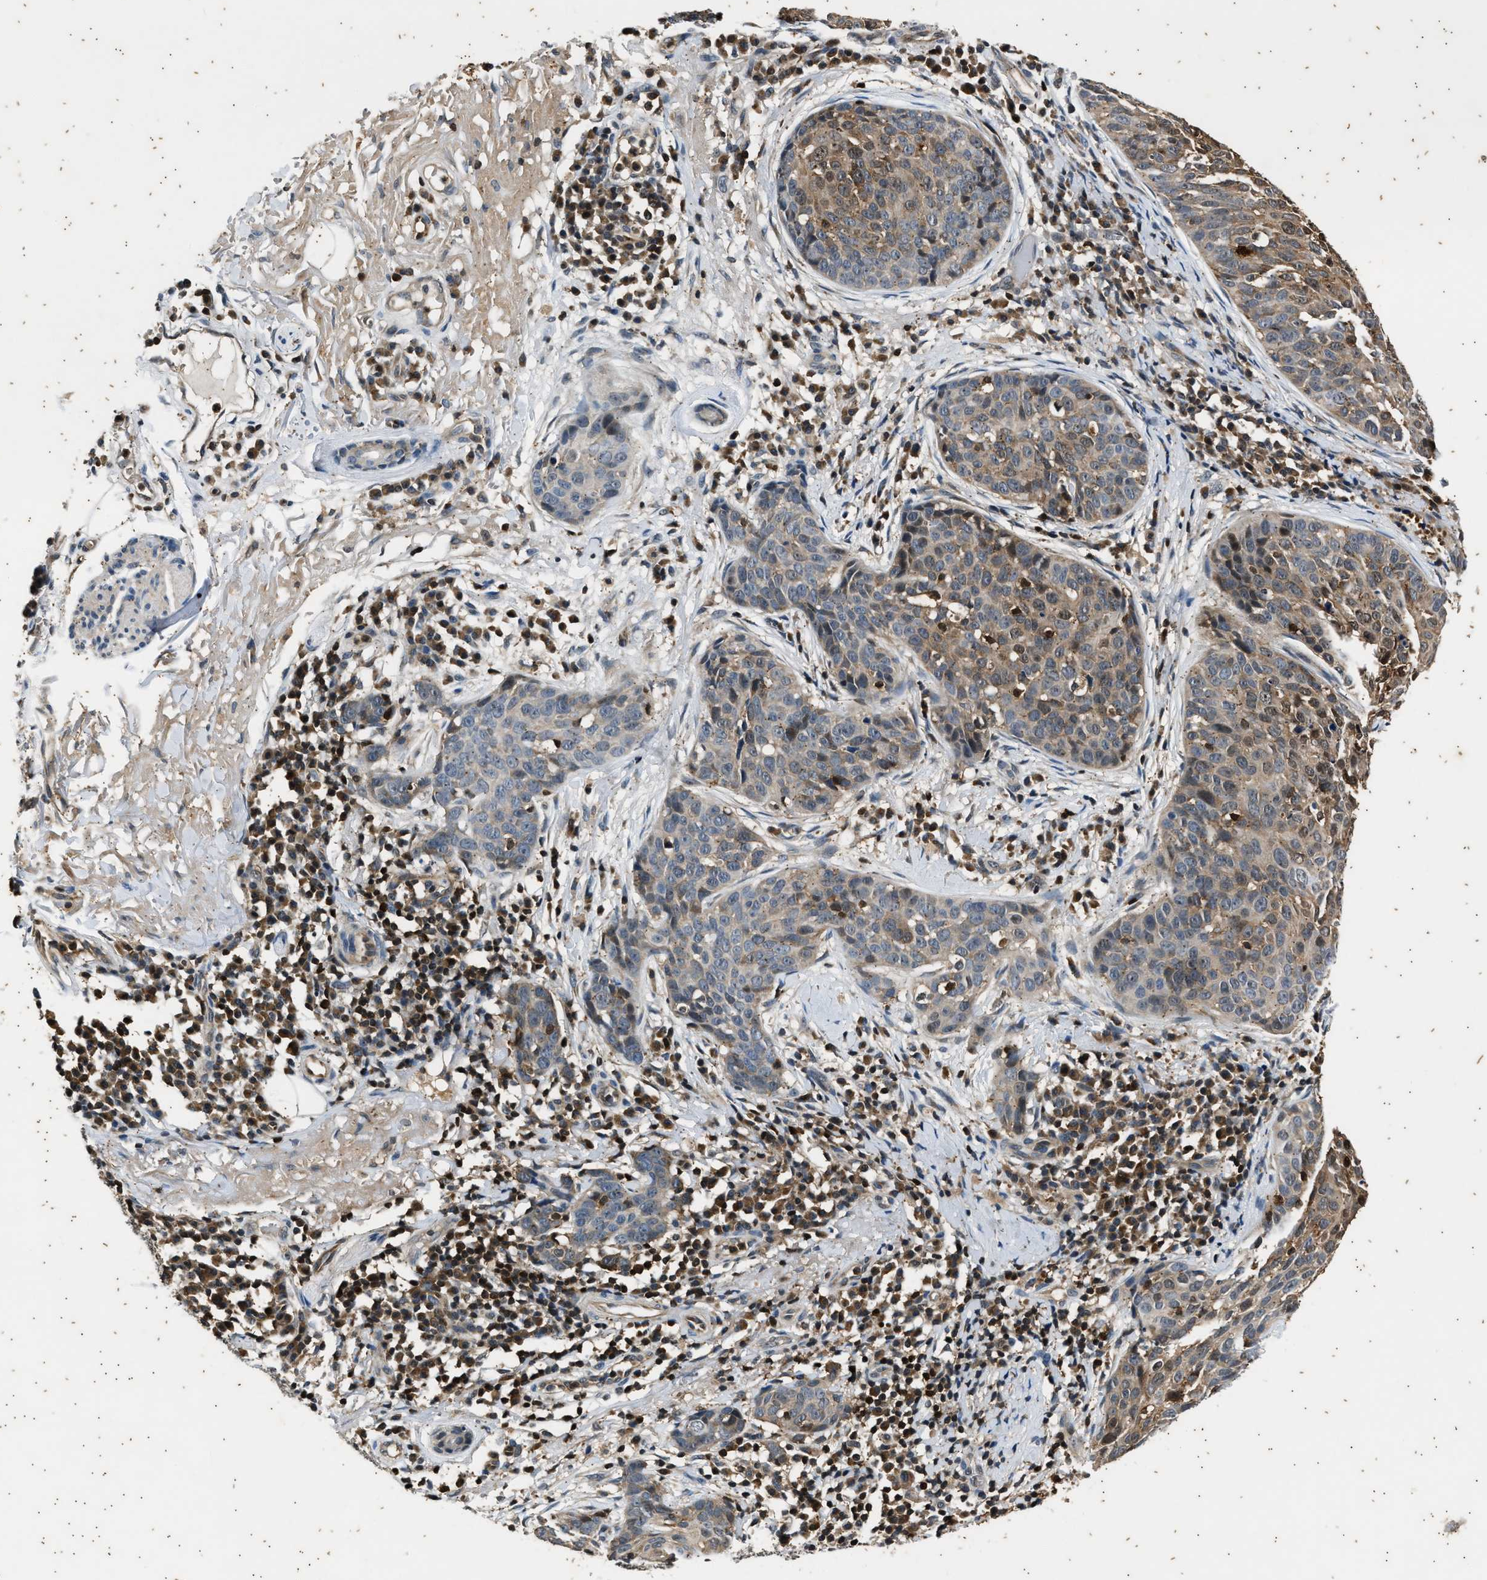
{"staining": {"intensity": "weak", "quantity": "25%-75%", "location": "cytoplasmic/membranous,nuclear"}, "tissue": "skin cancer", "cell_type": "Tumor cells", "image_type": "cancer", "snomed": [{"axis": "morphology", "description": "Squamous cell carcinoma in situ, NOS"}, {"axis": "morphology", "description": "Squamous cell carcinoma, NOS"}, {"axis": "topography", "description": "Skin"}], "caption": "Immunohistochemical staining of skin cancer (squamous cell carcinoma in situ) reveals low levels of weak cytoplasmic/membranous and nuclear positivity in approximately 25%-75% of tumor cells.", "gene": "PTPN7", "patient": {"sex": "male", "age": 93}}